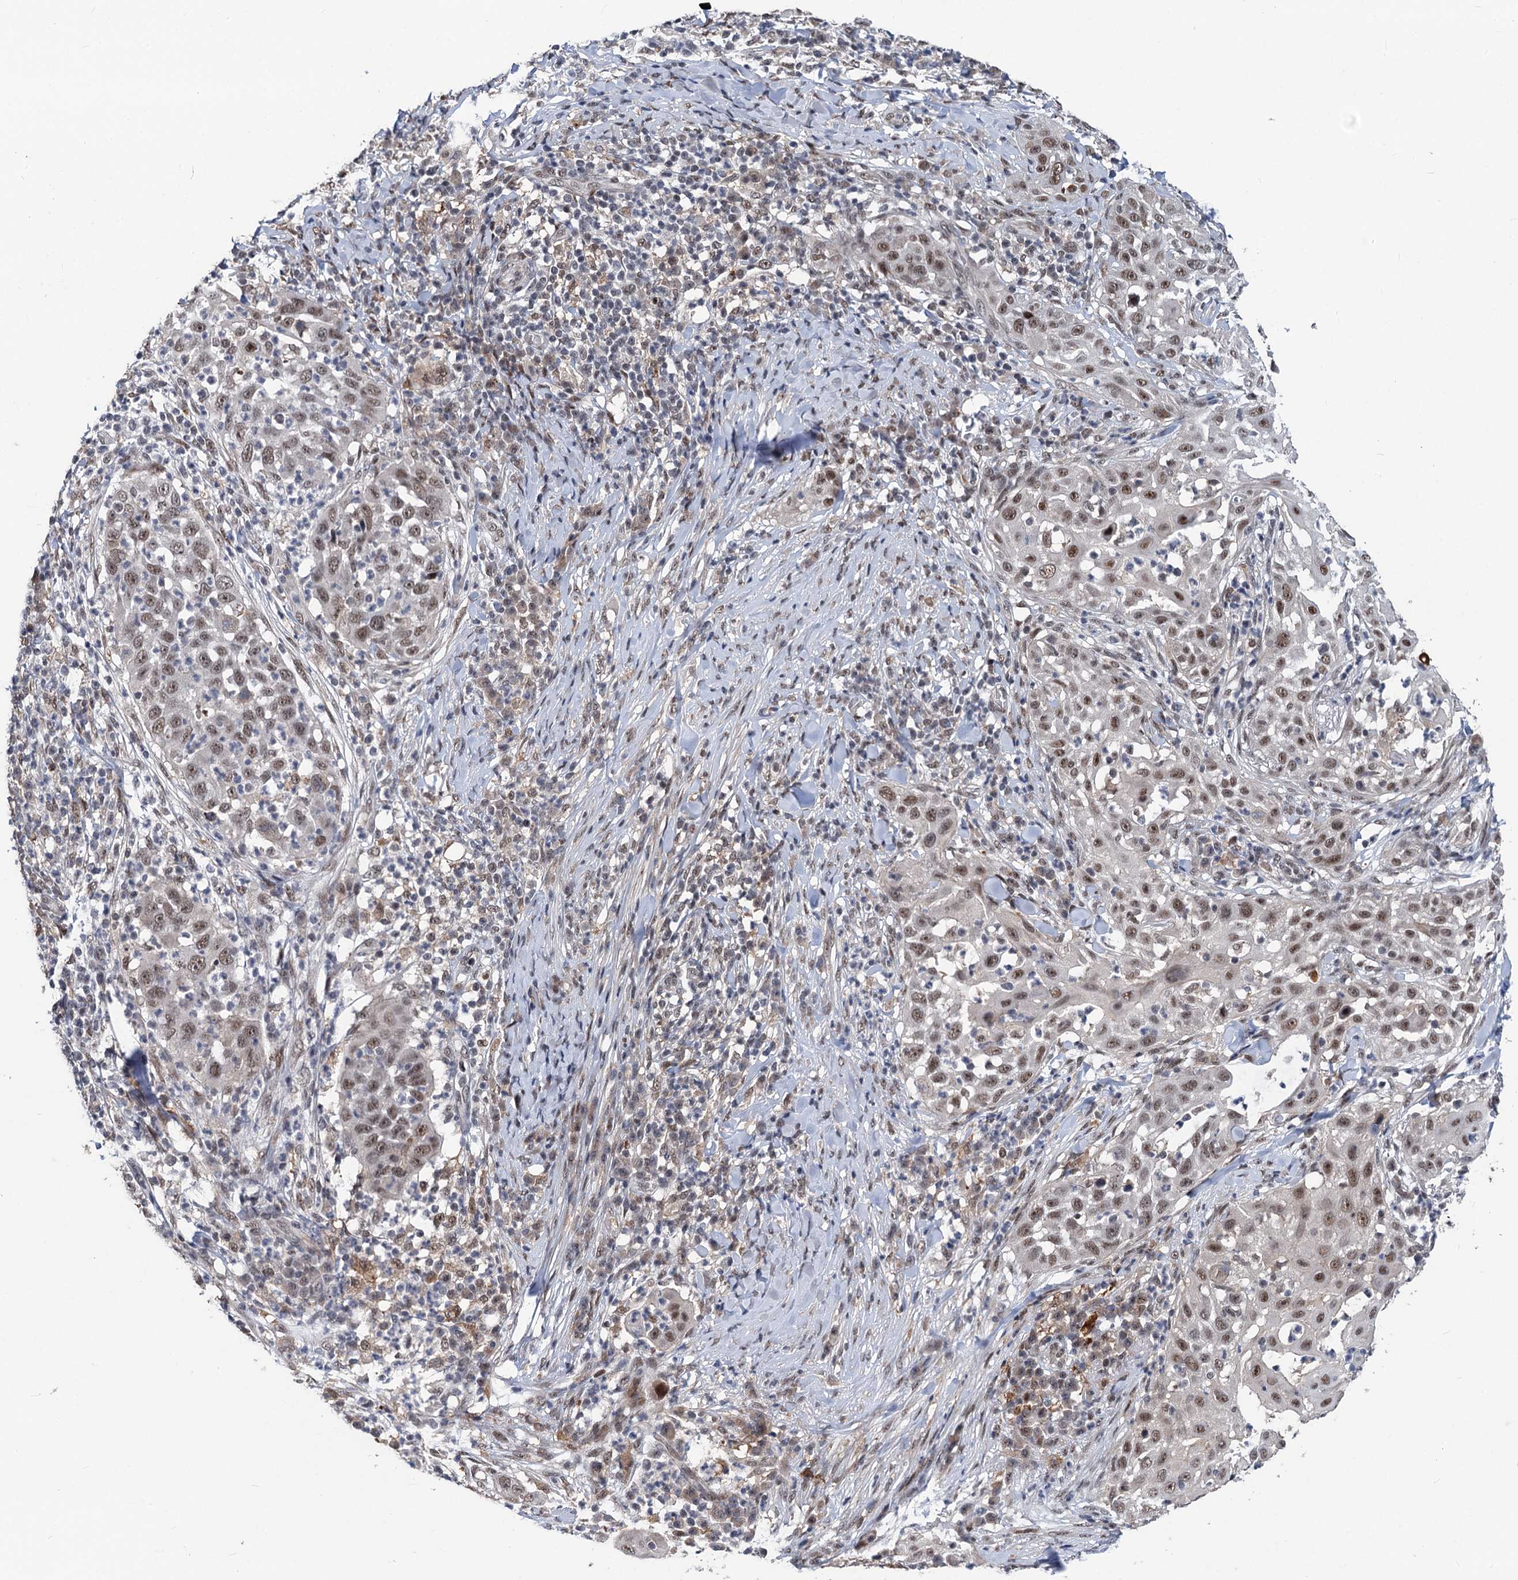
{"staining": {"intensity": "weak", "quantity": ">75%", "location": "nuclear"}, "tissue": "skin cancer", "cell_type": "Tumor cells", "image_type": "cancer", "snomed": [{"axis": "morphology", "description": "Squamous cell carcinoma, NOS"}, {"axis": "topography", "description": "Skin"}], "caption": "DAB (3,3'-diaminobenzidine) immunohistochemical staining of human squamous cell carcinoma (skin) displays weak nuclear protein positivity in about >75% of tumor cells.", "gene": "PHF8", "patient": {"sex": "female", "age": 44}}